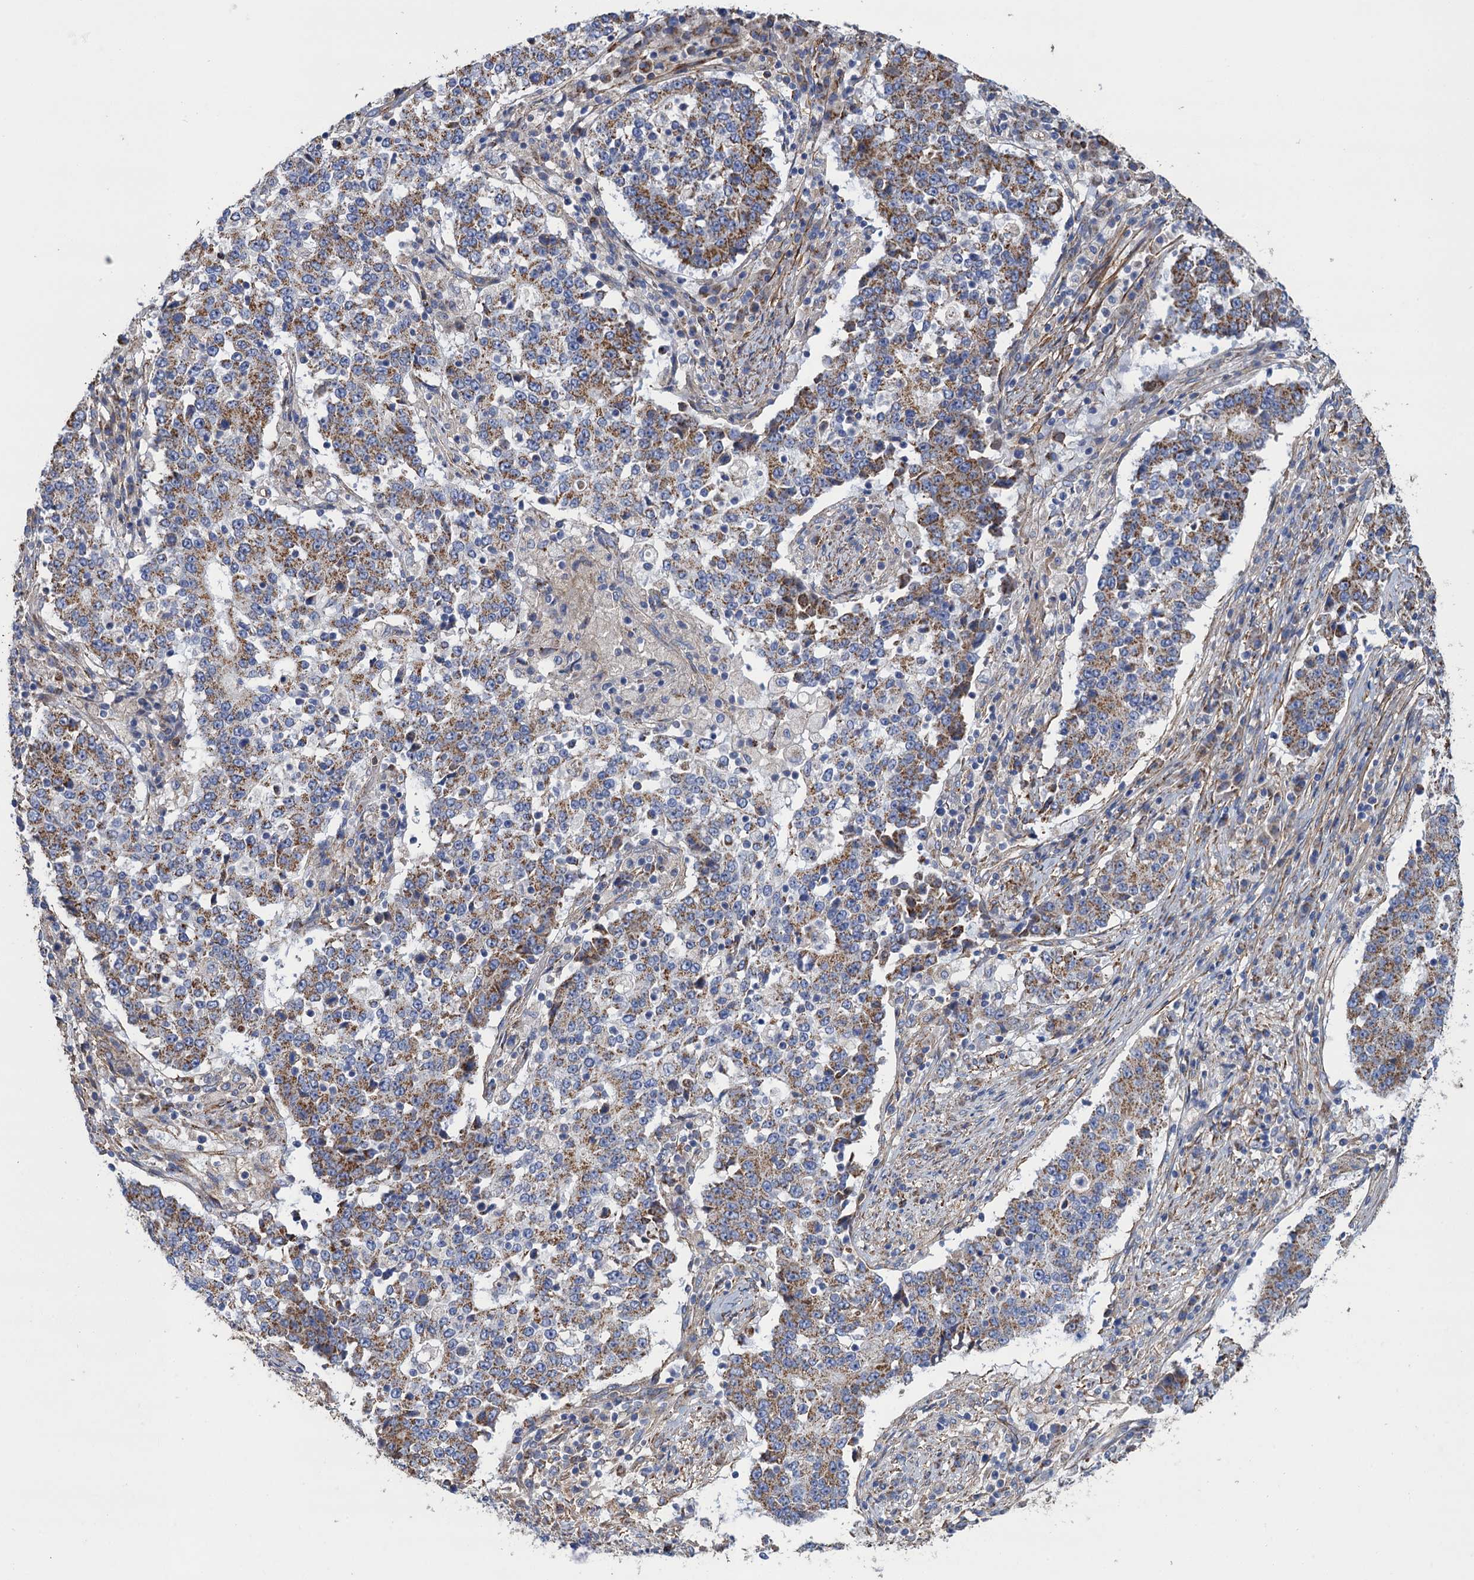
{"staining": {"intensity": "moderate", "quantity": "25%-75%", "location": "cytoplasmic/membranous"}, "tissue": "stomach cancer", "cell_type": "Tumor cells", "image_type": "cancer", "snomed": [{"axis": "morphology", "description": "Adenocarcinoma, NOS"}, {"axis": "topography", "description": "Stomach"}], "caption": "There is medium levels of moderate cytoplasmic/membranous expression in tumor cells of adenocarcinoma (stomach), as demonstrated by immunohistochemical staining (brown color).", "gene": "GCSH", "patient": {"sex": "male", "age": 59}}